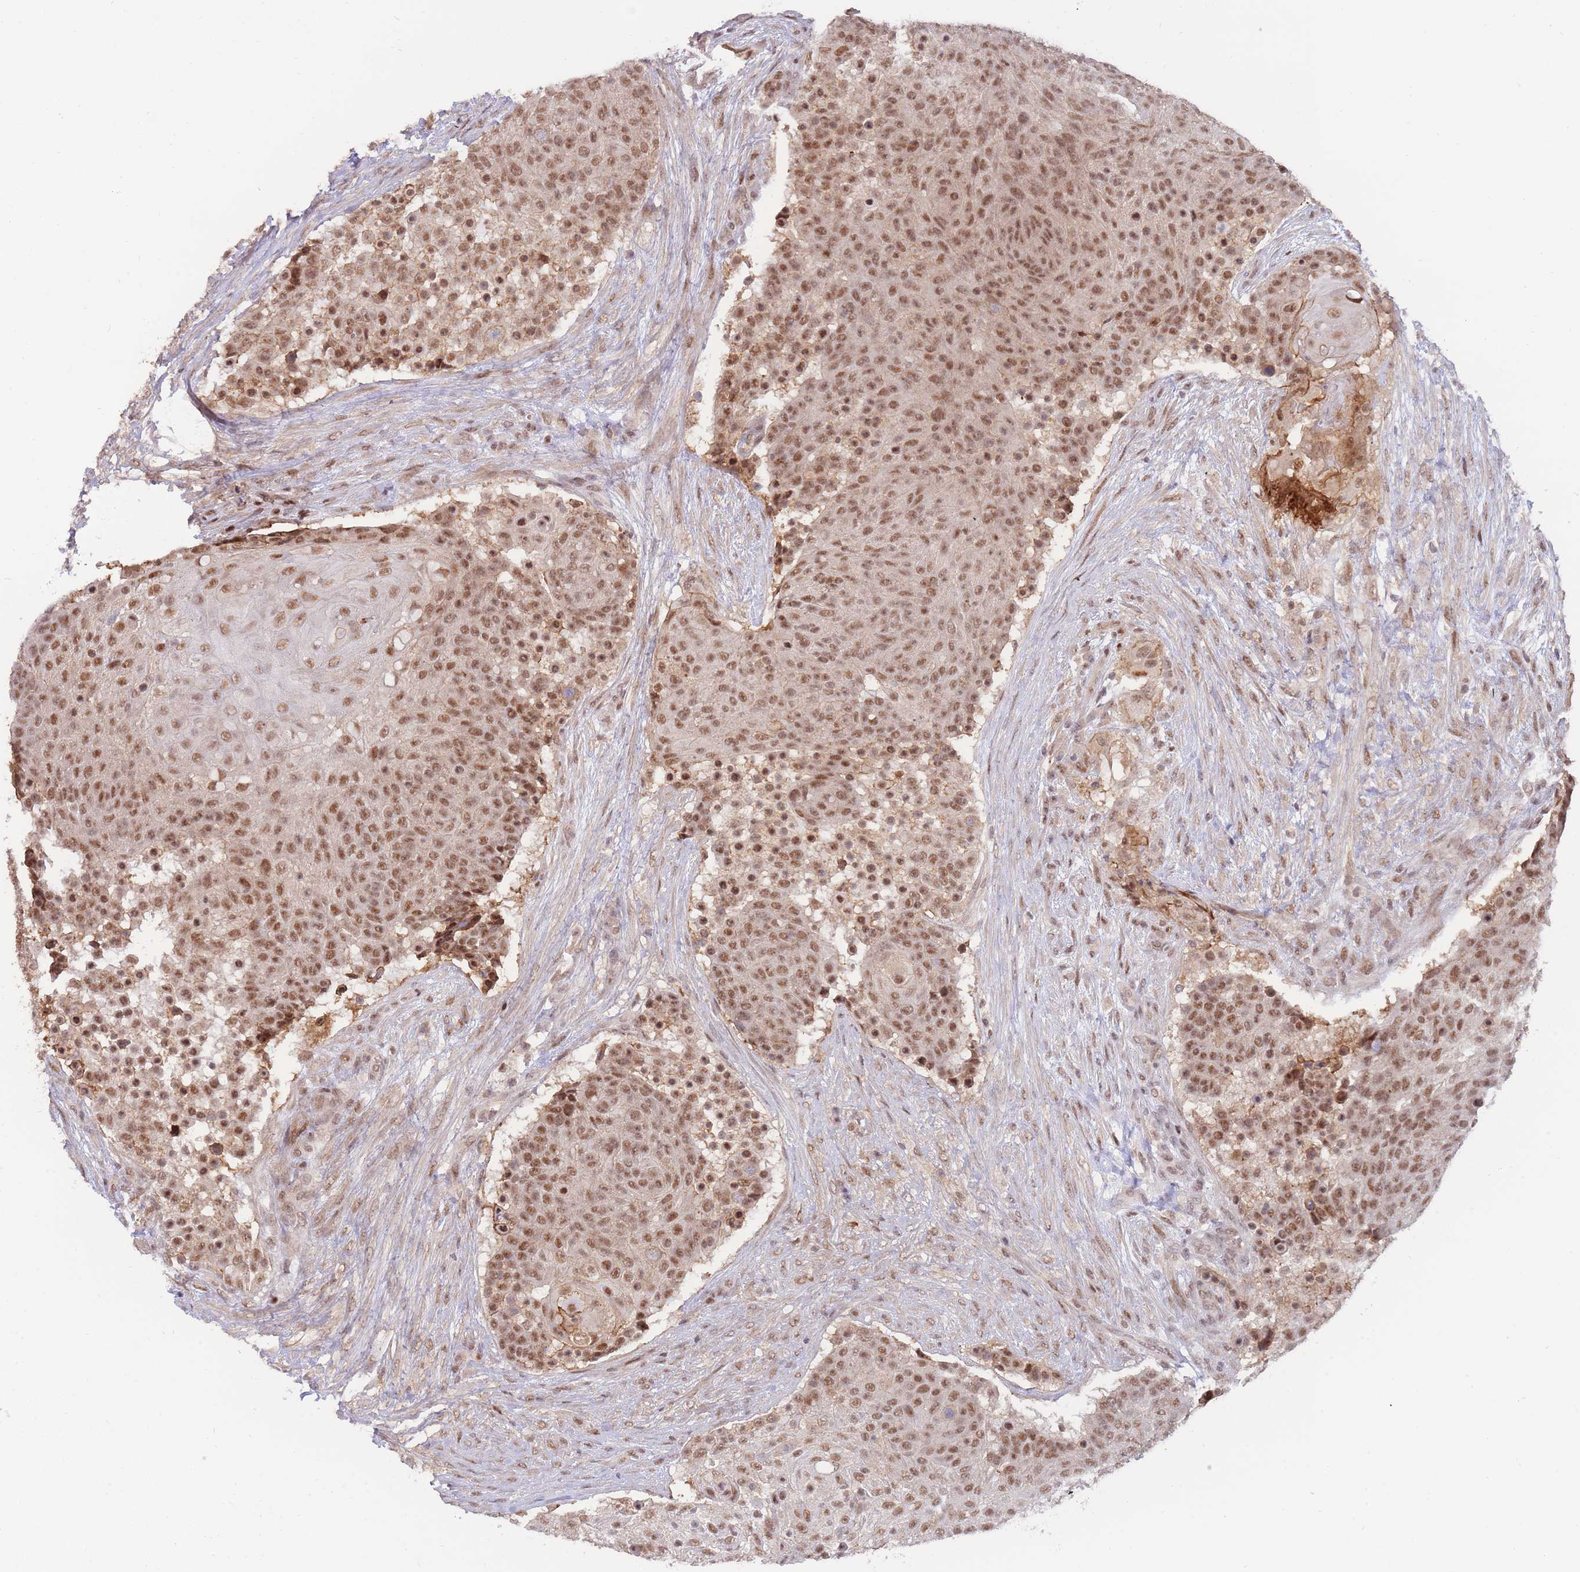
{"staining": {"intensity": "moderate", "quantity": ">75%", "location": "cytoplasmic/membranous,nuclear"}, "tissue": "urothelial cancer", "cell_type": "Tumor cells", "image_type": "cancer", "snomed": [{"axis": "morphology", "description": "Urothelial carcinoma, High grade"}, {"axis": "topography", "description": "Urinary bladder"}], "caption": "Urothelial cancer stained with a brown dye shows moderate cytoplasmic/membranous and nuclear positive expression in approximately >75% of tumor cells.", "gene": "BOD1L1", "patient": {"sex": "female", "age": 63}}